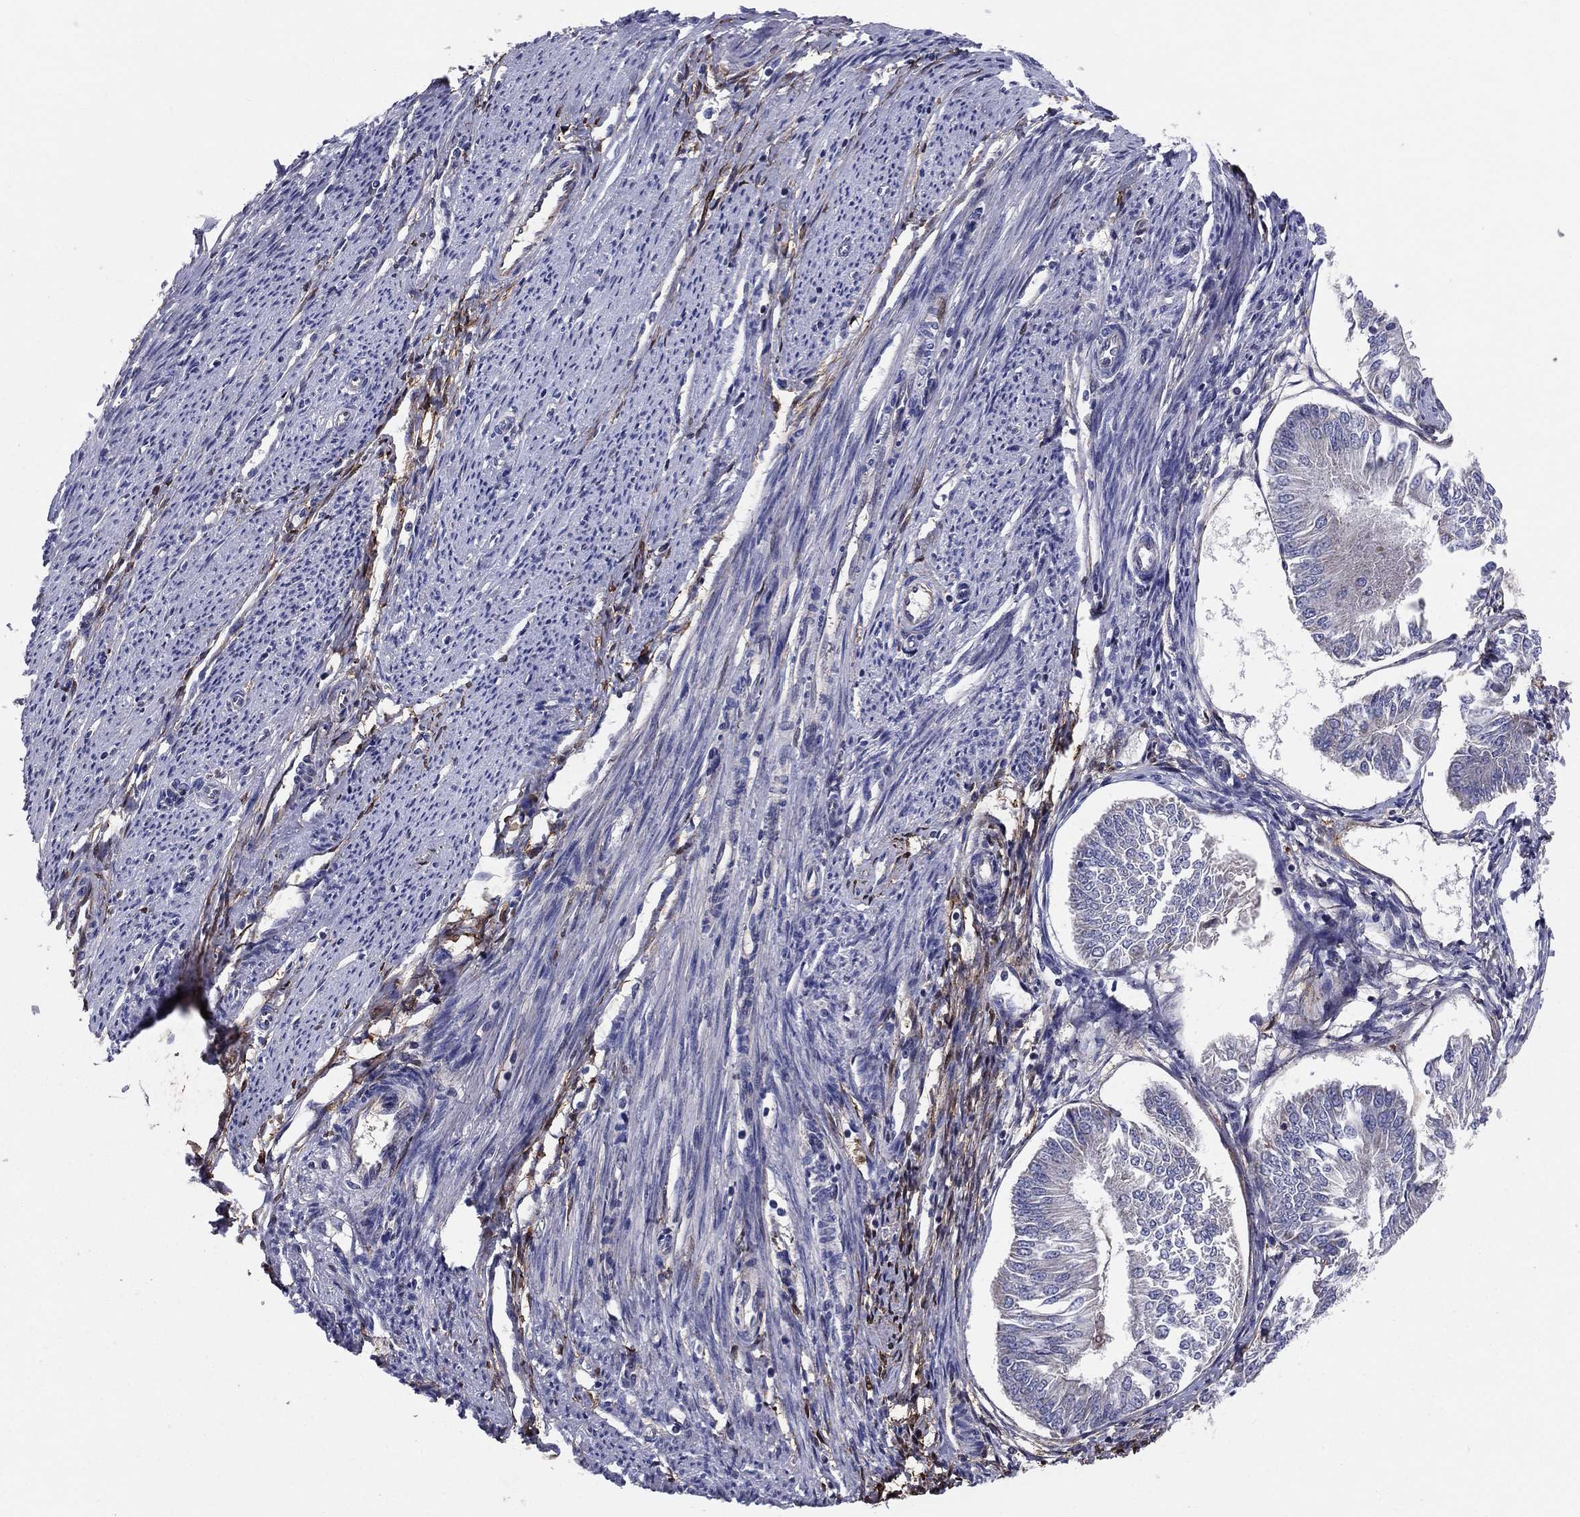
{"staining": {"intensity": "negative", "quantity": "none", "location": "none"}, "tissue": "endometrial cancer", "cell_type": "Tumor cells", "image_type": "cancer", "snomed": [{"axis": "morphology", "description": "Adenocarcinoma, NOS"}, {"axis": "topography", "description": "Endometrium"}], "caption": "The micrograph displays no significant positivity in tumor cells of endometrial cancer. (DAB (3,3'-diaminobenzidine) immunohistochemistry with hematoxylin counter stain).", "gene": "EMP2", "patient": {"sex": "female", "age": 58}}